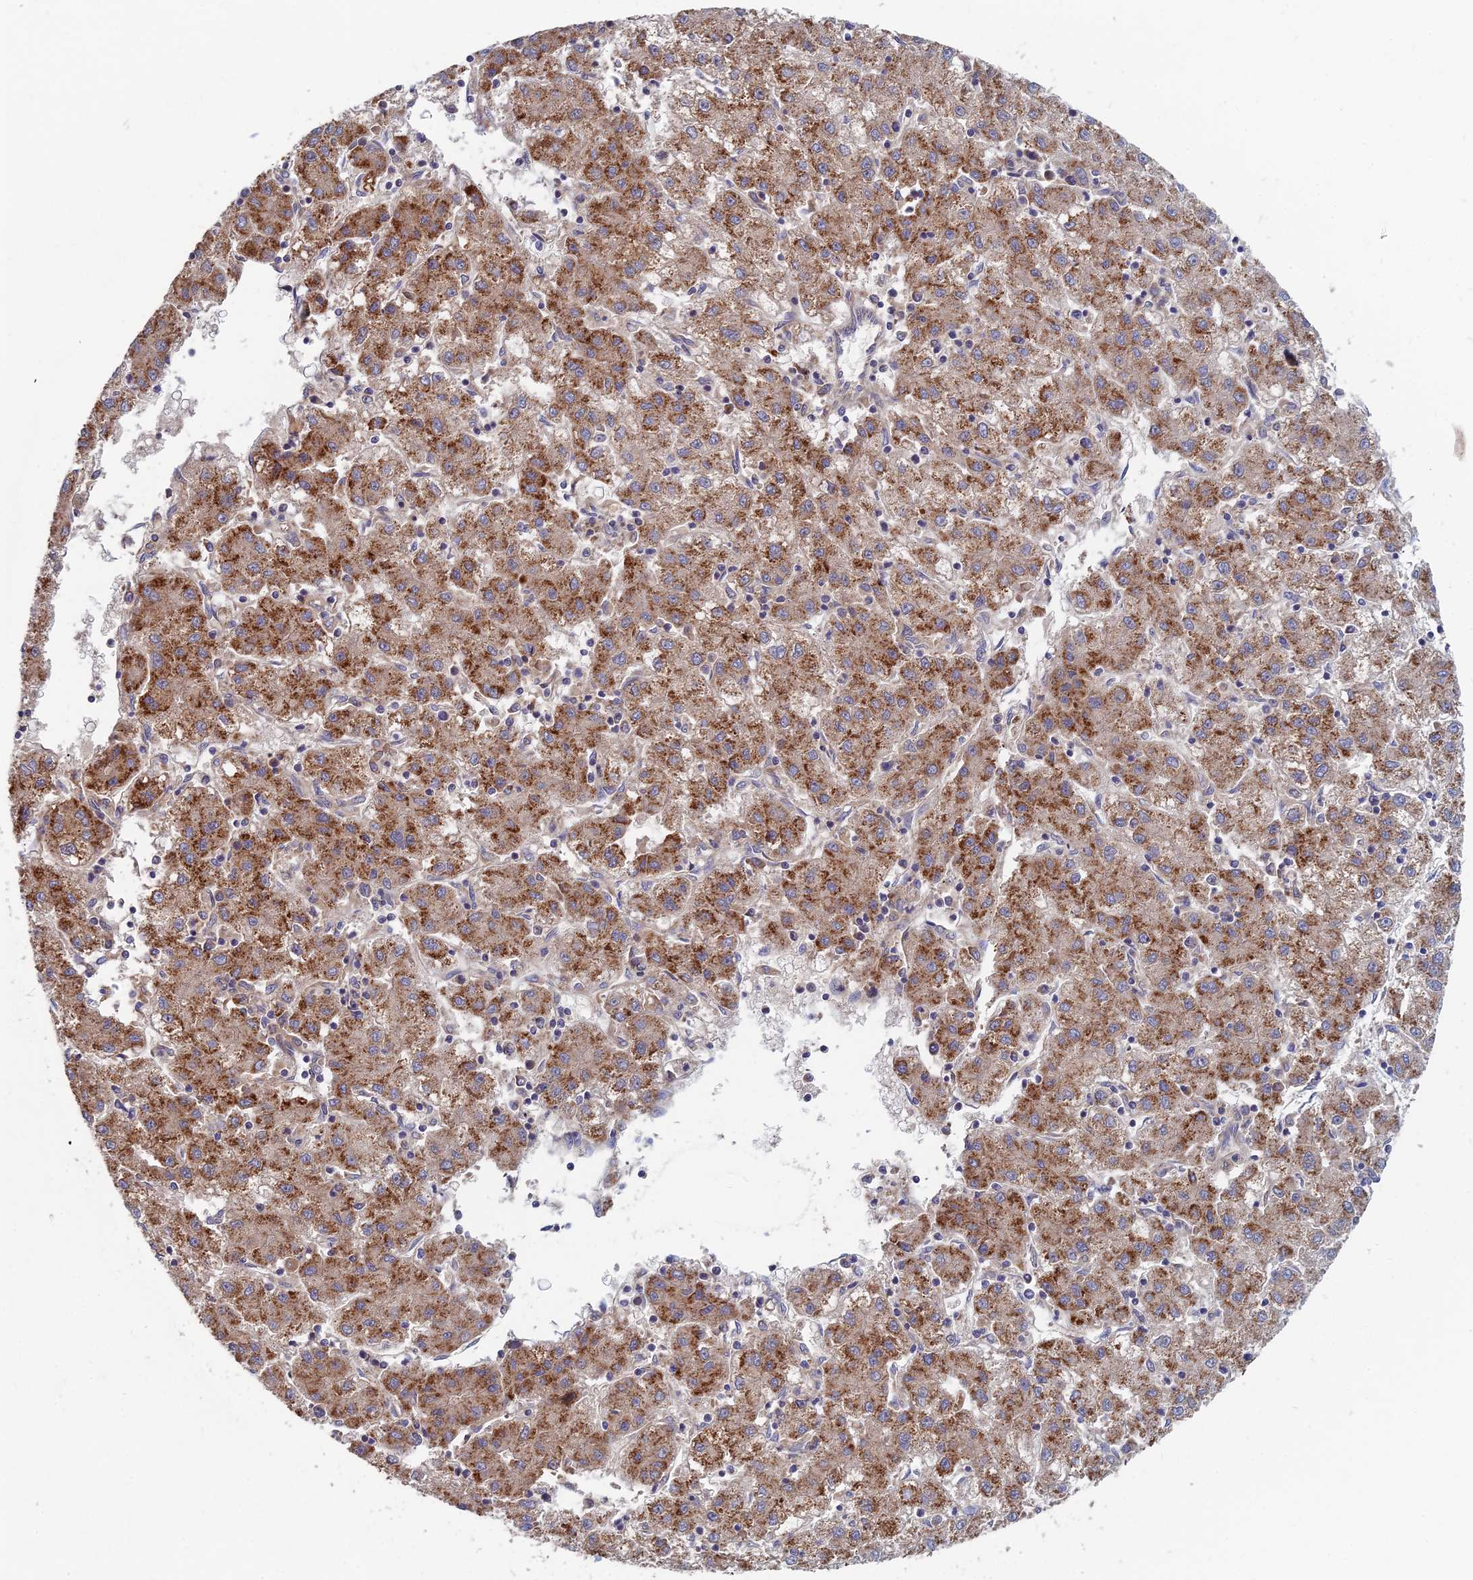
{"staining": {"intensity": "strong", "quantity": ">75%", "location": "cytoplasmic/membranous"}, "tissue": "liver cancer", "cell_type": "Tumor cells", "image_type": "cancer", "snomed": [{"axis": "morphology", "description": "Carcinoma, Hepatocellular, NOS"}, {"axis": "topography", "description": "Liver"}], "caption": "Brown immunohistochemical staining in human liver cancer (hepatocellular carcinoma) reveals strong cytoplasmic/membranous positivity in about >75% of tumor cells. (DAB (3,3'-diaminobenzidine) IHC with brightfield microscopy, high magnification).", "gene": "CCZ1", "patient": {"sex": "male", "age": 72}}